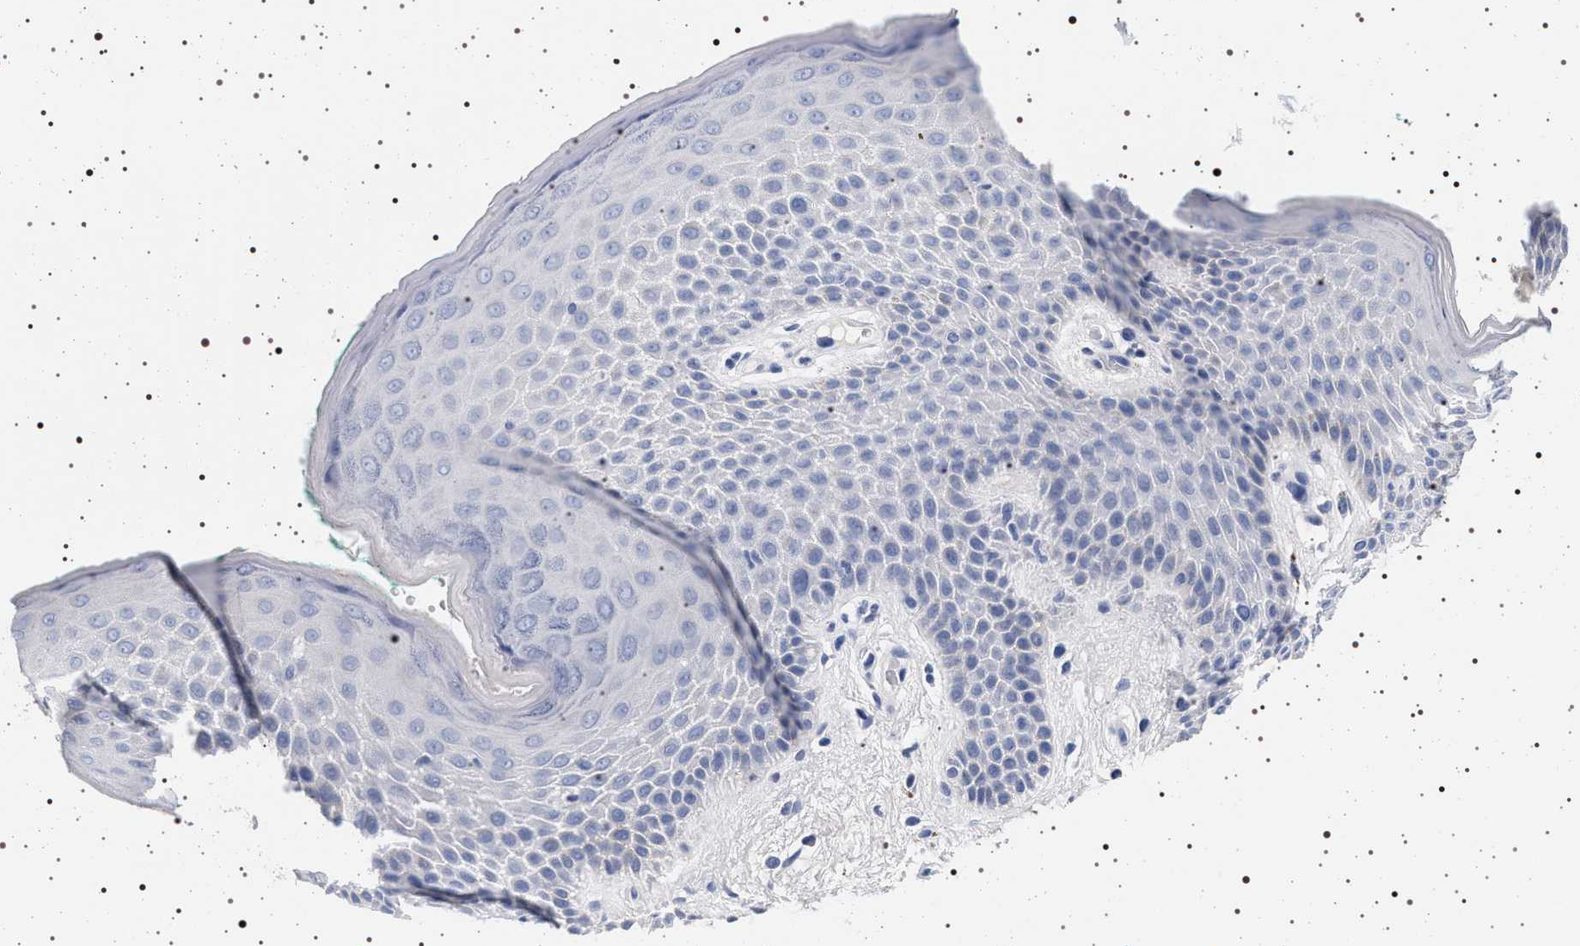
{"staining": {"intensity": "negative", "quantity": "none", "location": "none"}, "tissue": "skin", "cell_type": "Epidermal cells", "image_type": "normal", "snomed": [{"axis": "morphology", "description": "Normal tissue, NOS"}, {"axis": "topography", "description": "Anal"}], "caption": "A histopathology image of human skin is negative for staining in epidermal cells.", "gene": "MAPK10", "patient": {"sex": "male", "age": 74}}